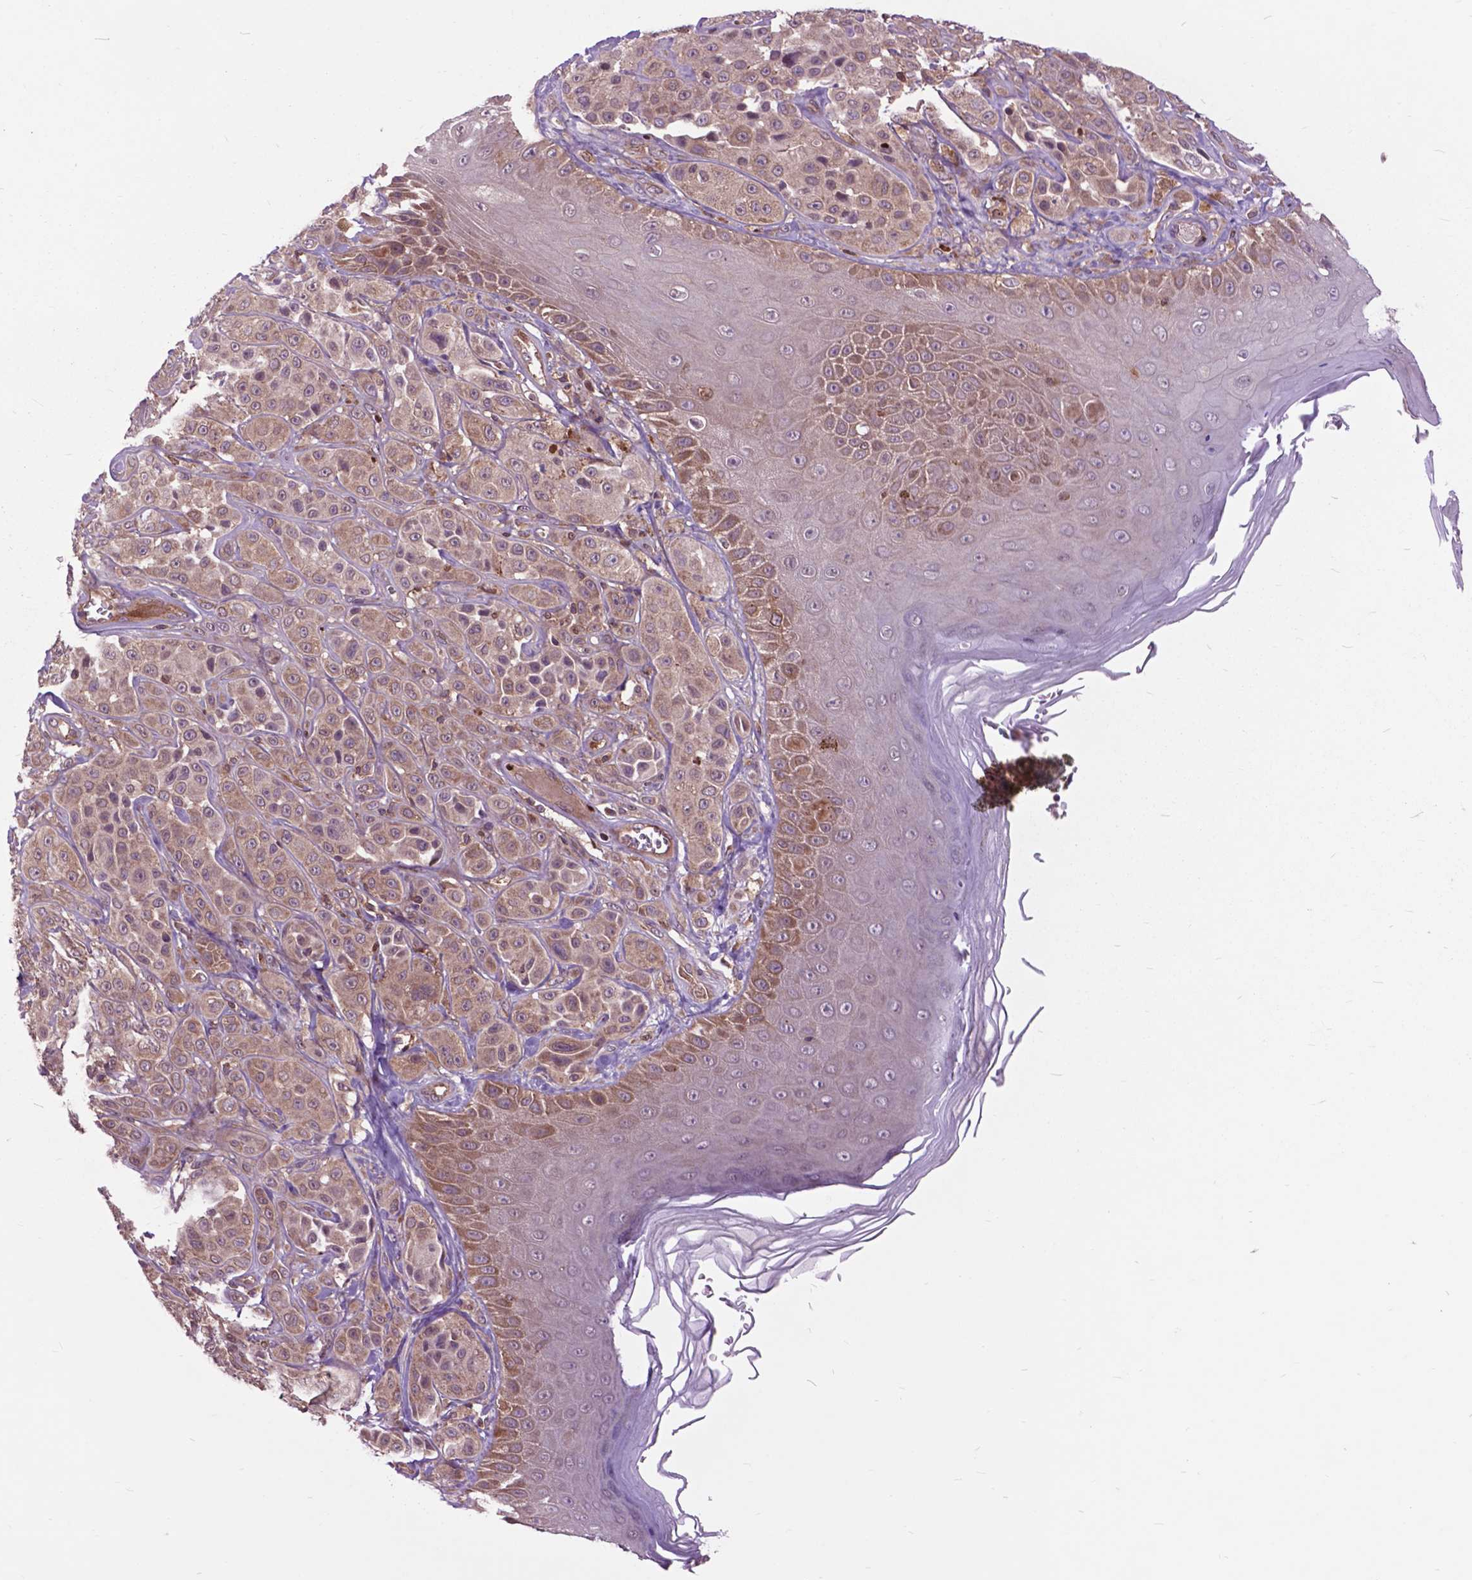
{"staining": {"intensity": "moderate", "quantity": ">75%", "location": "cytoplasmic/membranous"}, "tissue": "melanoma", "cell_type": "Tumor cells", "image_type": "cancer", "snomed": [{"axis": "morphology", "description": "Malignant melanoma, NOS"}, {"axis": "topography", "description": "Skin"}], "caption": "Protein analysis of malignant melanoma tissue exhibits moderate cytoplasmic/membranous positivity in about >75% of tumor cells.", "gene": "ARAF", "patient": {"sex": "male", "age": 67}}